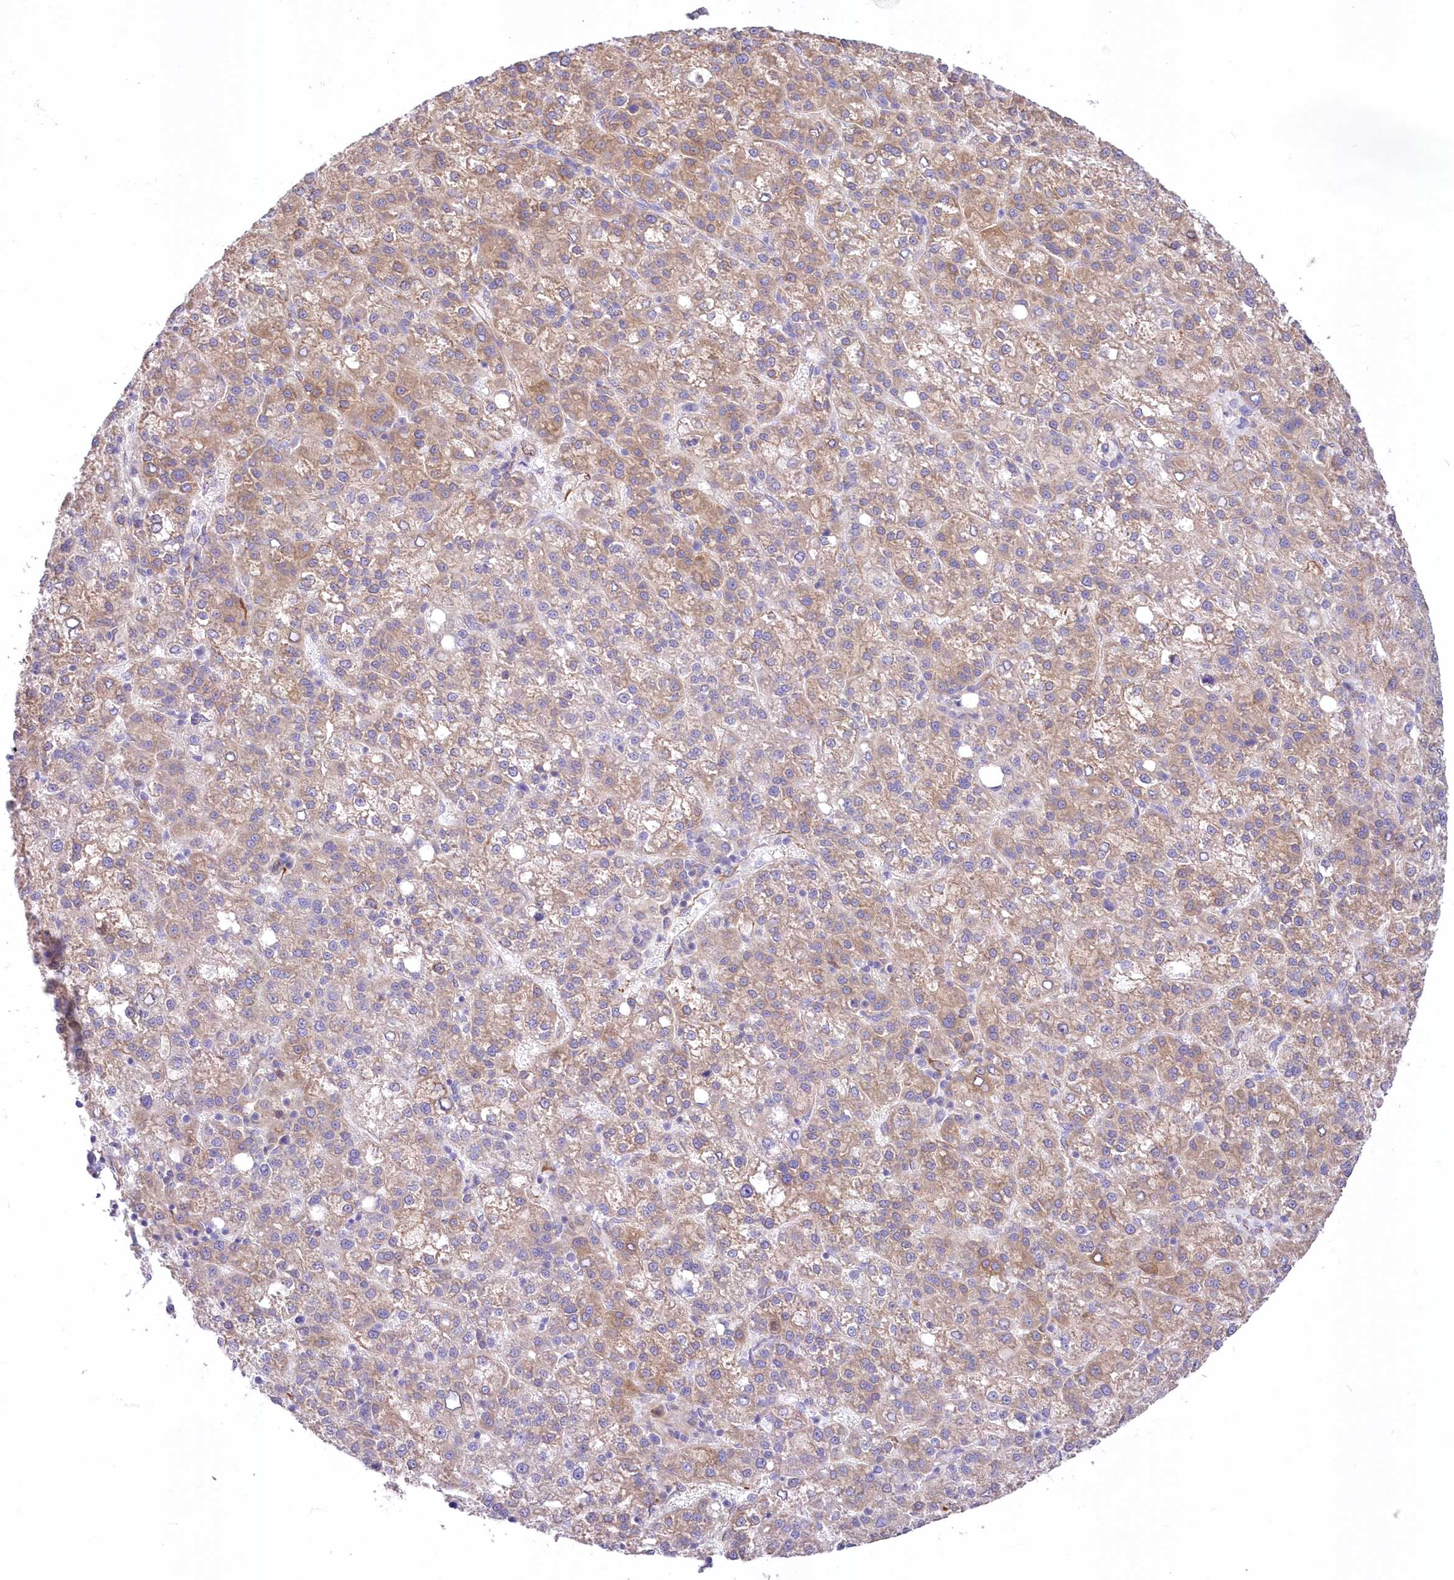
{"staining": {"intensity": "moderate", "quantity": "25%-75%", "location": "cytoplasmic/membranous"}, "tissue": "liver cancer", "cell_type": "Tumor cells", "image_type": "cancer", "snomed": [{"axis": "morphology", "description": "Carcinoma, Hepatocellular, NOS"}, {"axis": "topography", "description": "Liver"}], "caption": "Moderate cytoplasmic/membranous expression for a protein is seen in approximately 25%-75% of tumor cells of liver hepatocellular carcinoma using immunohistochemistry.", "gene": "YTHDC2", "patient": {"sex": "female", "age": 58}}